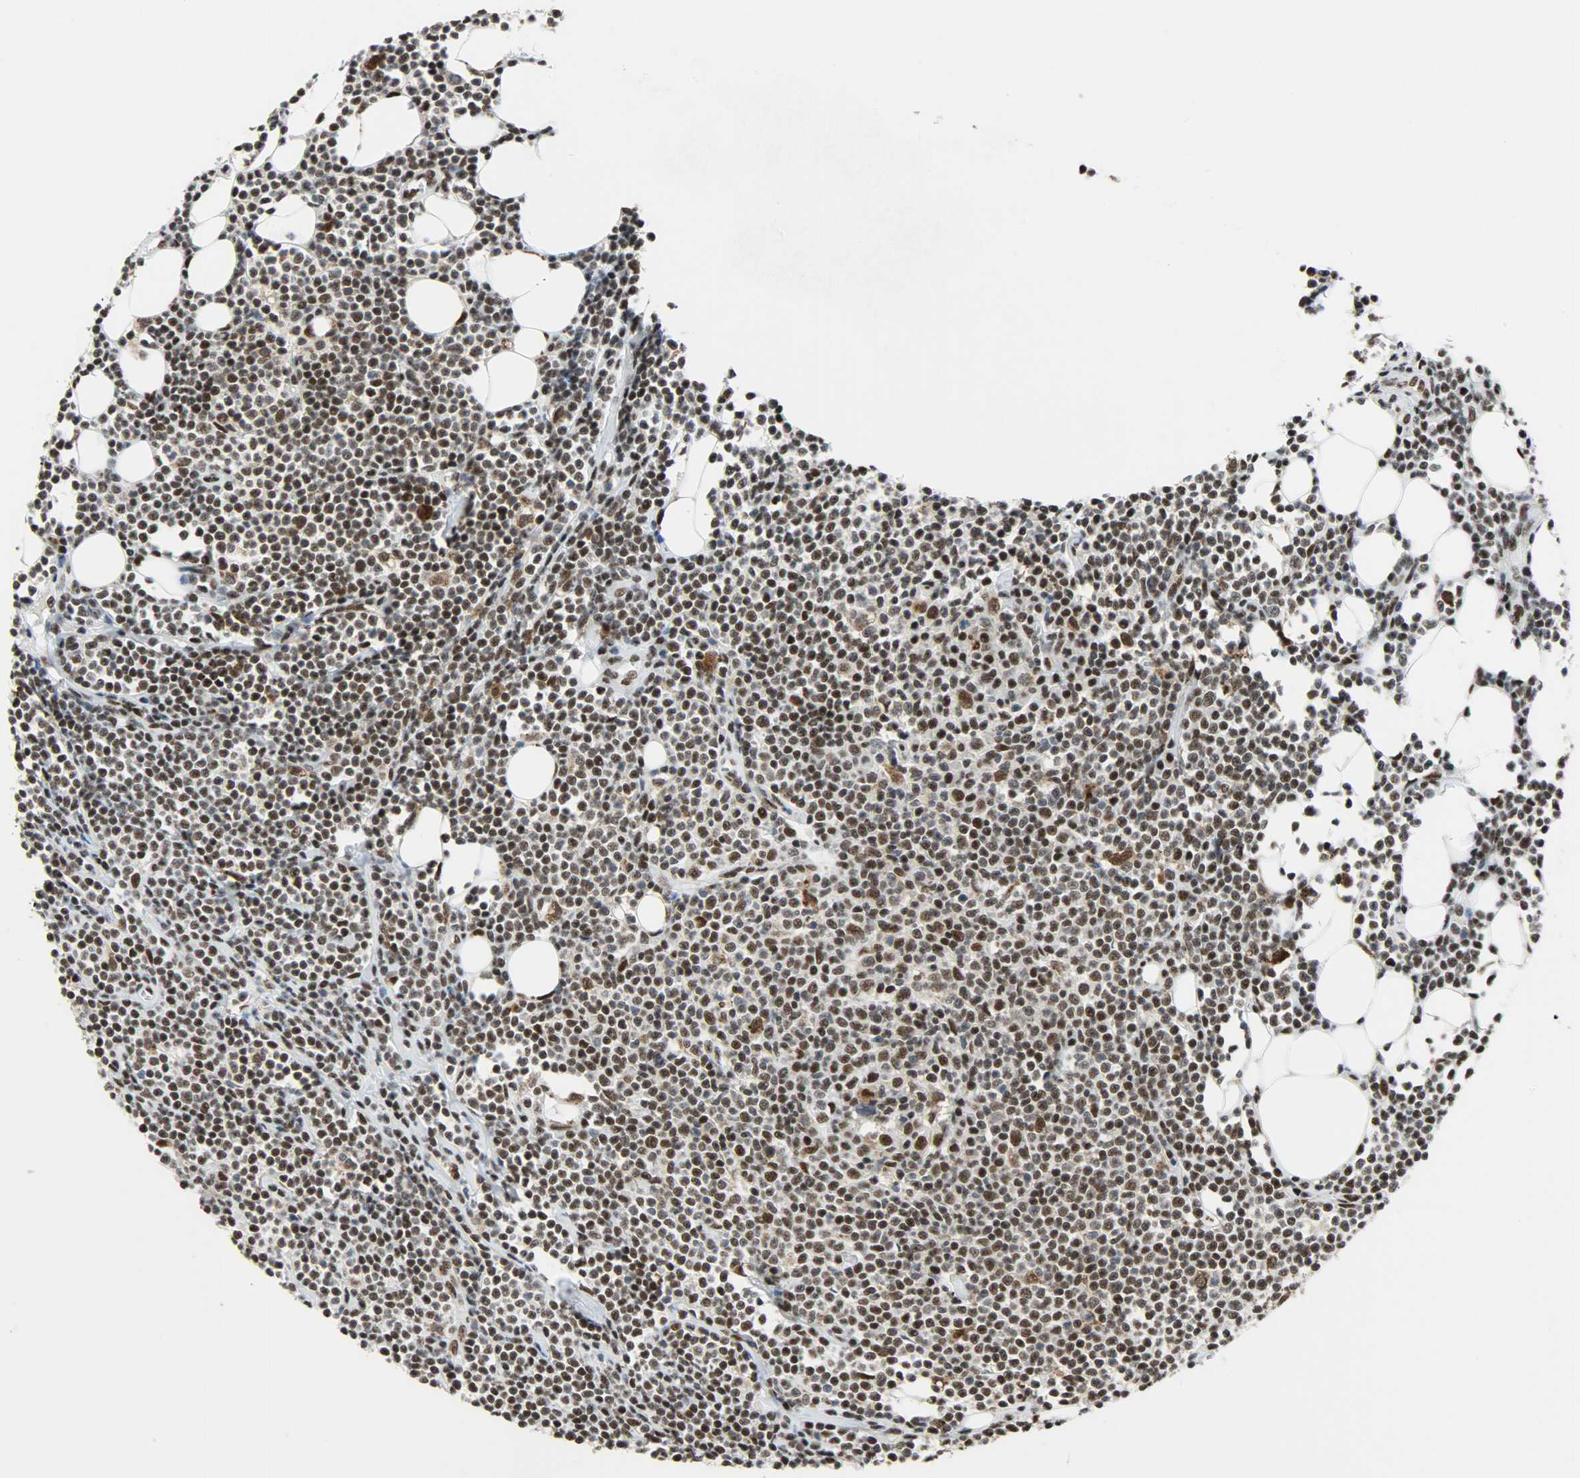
{"staining": {"intensity": "strong", "quantity": ">75%", "location": "nuclear"}, "tissue": "lymphoma", "cell_type": "Tumor cells", "image_type": "cancer", "snomed": [{"axis": "morphology", "description": "Malignant lymphoma, non-Hodgkin's type, Low grade"}, {"axis": "topography", "description": "Soft tissue"}], "caption": "Brown immunohistochemical staining in human low-grade malignant lymphoma, non-Hodgkin's type displays strong nuclear staining in approximately >75% of tumor cells.", "gene": "SSB", "patient": {"sex": "male", "age": 92}}